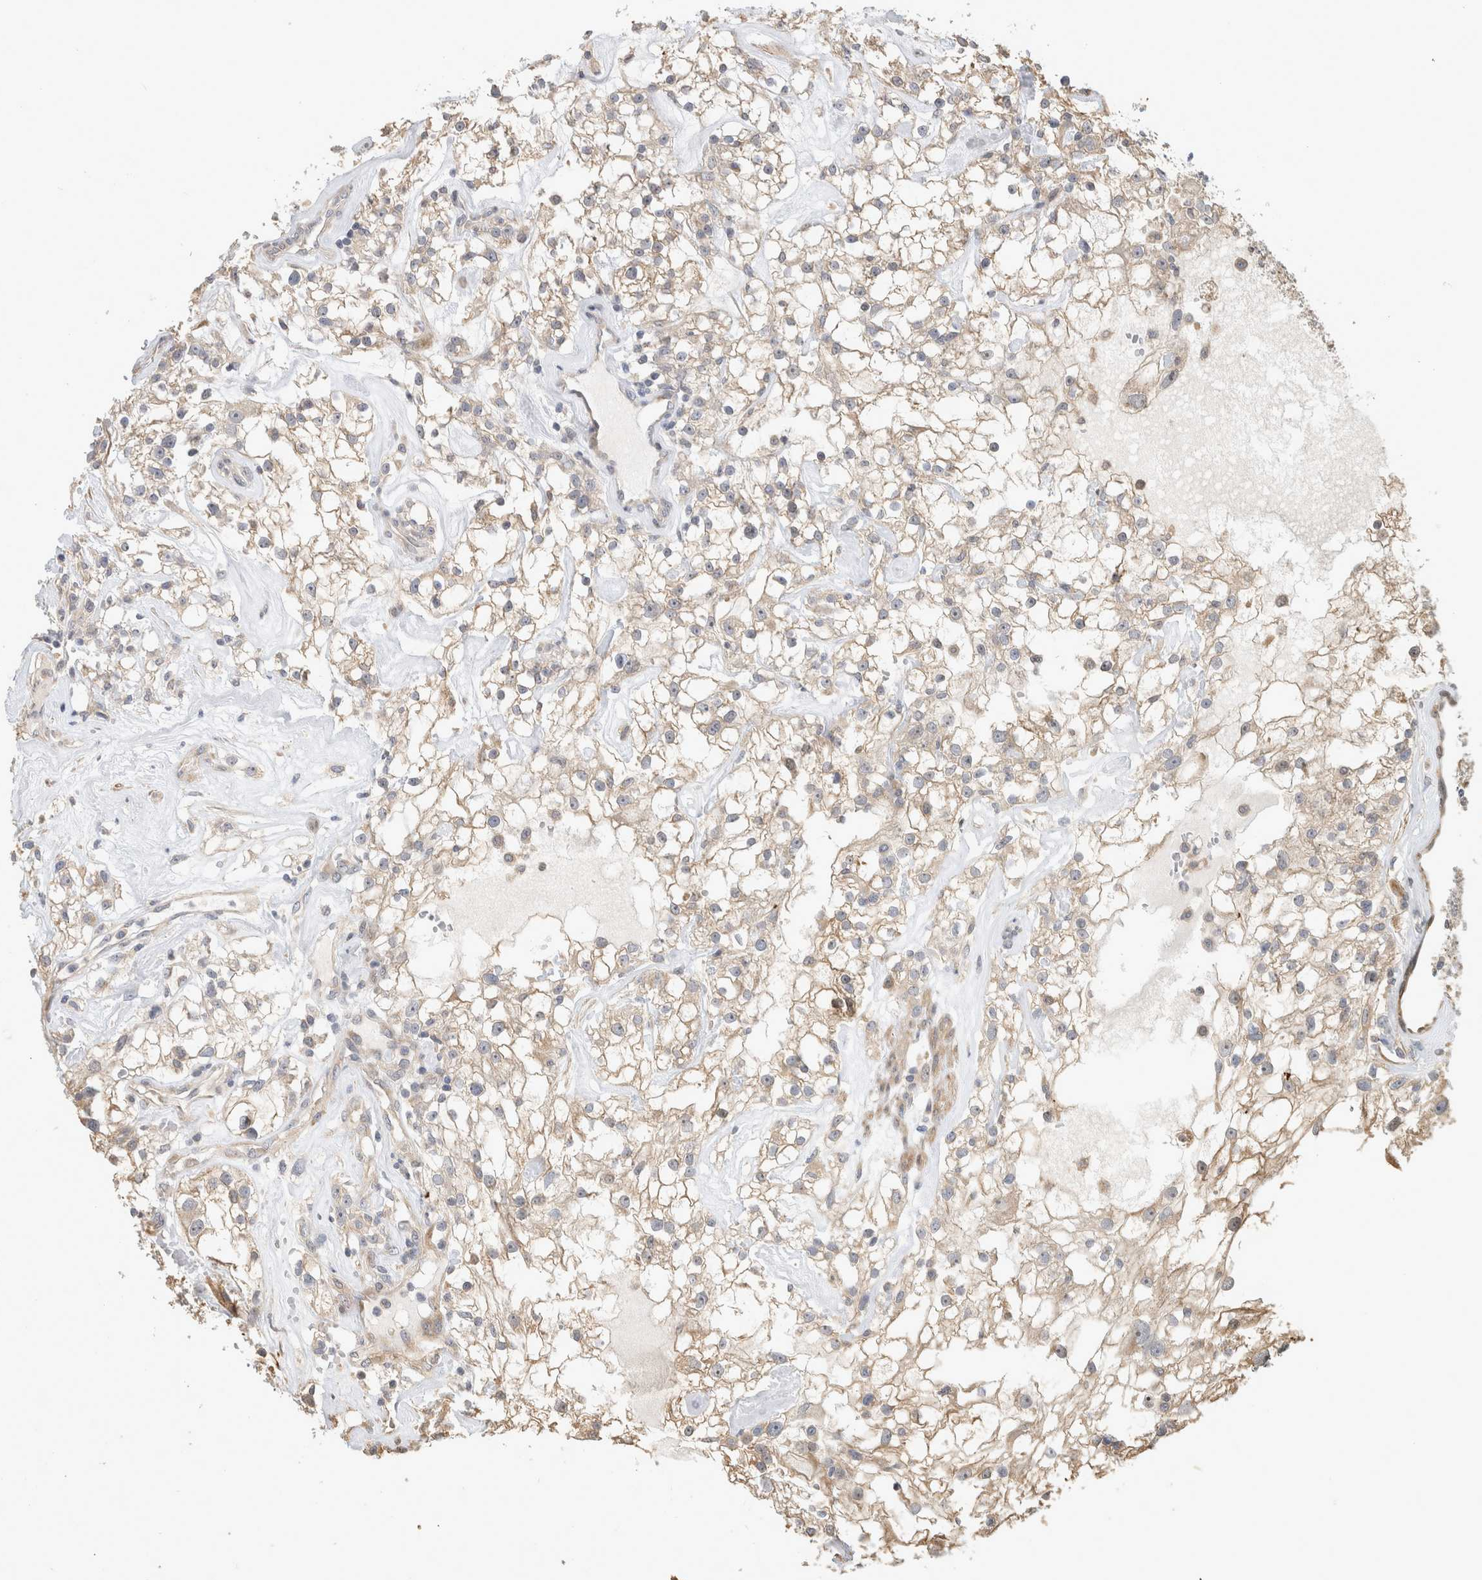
{"staining": {"intensity": "weak", "quantity": ">75%", "location": "cytoplasmic/membranous"}, "tissue": "renal cancer", "cell_type": "Tumor cells", "image_type": "cancer", "snomed": [{"axis": "morphology", "description": "Adenocarcinoma, NOS"}, {"axis": "topography", "description": "Kidney"}], "caption": "Renal cancer stained with immunohistochemistry (IHC) demonstrates weak cytoplasmic/membranous staining in about >75% of tumor cells.", "gene": "PCDHB15", "patient": {"sex": "female", "age": 60}}